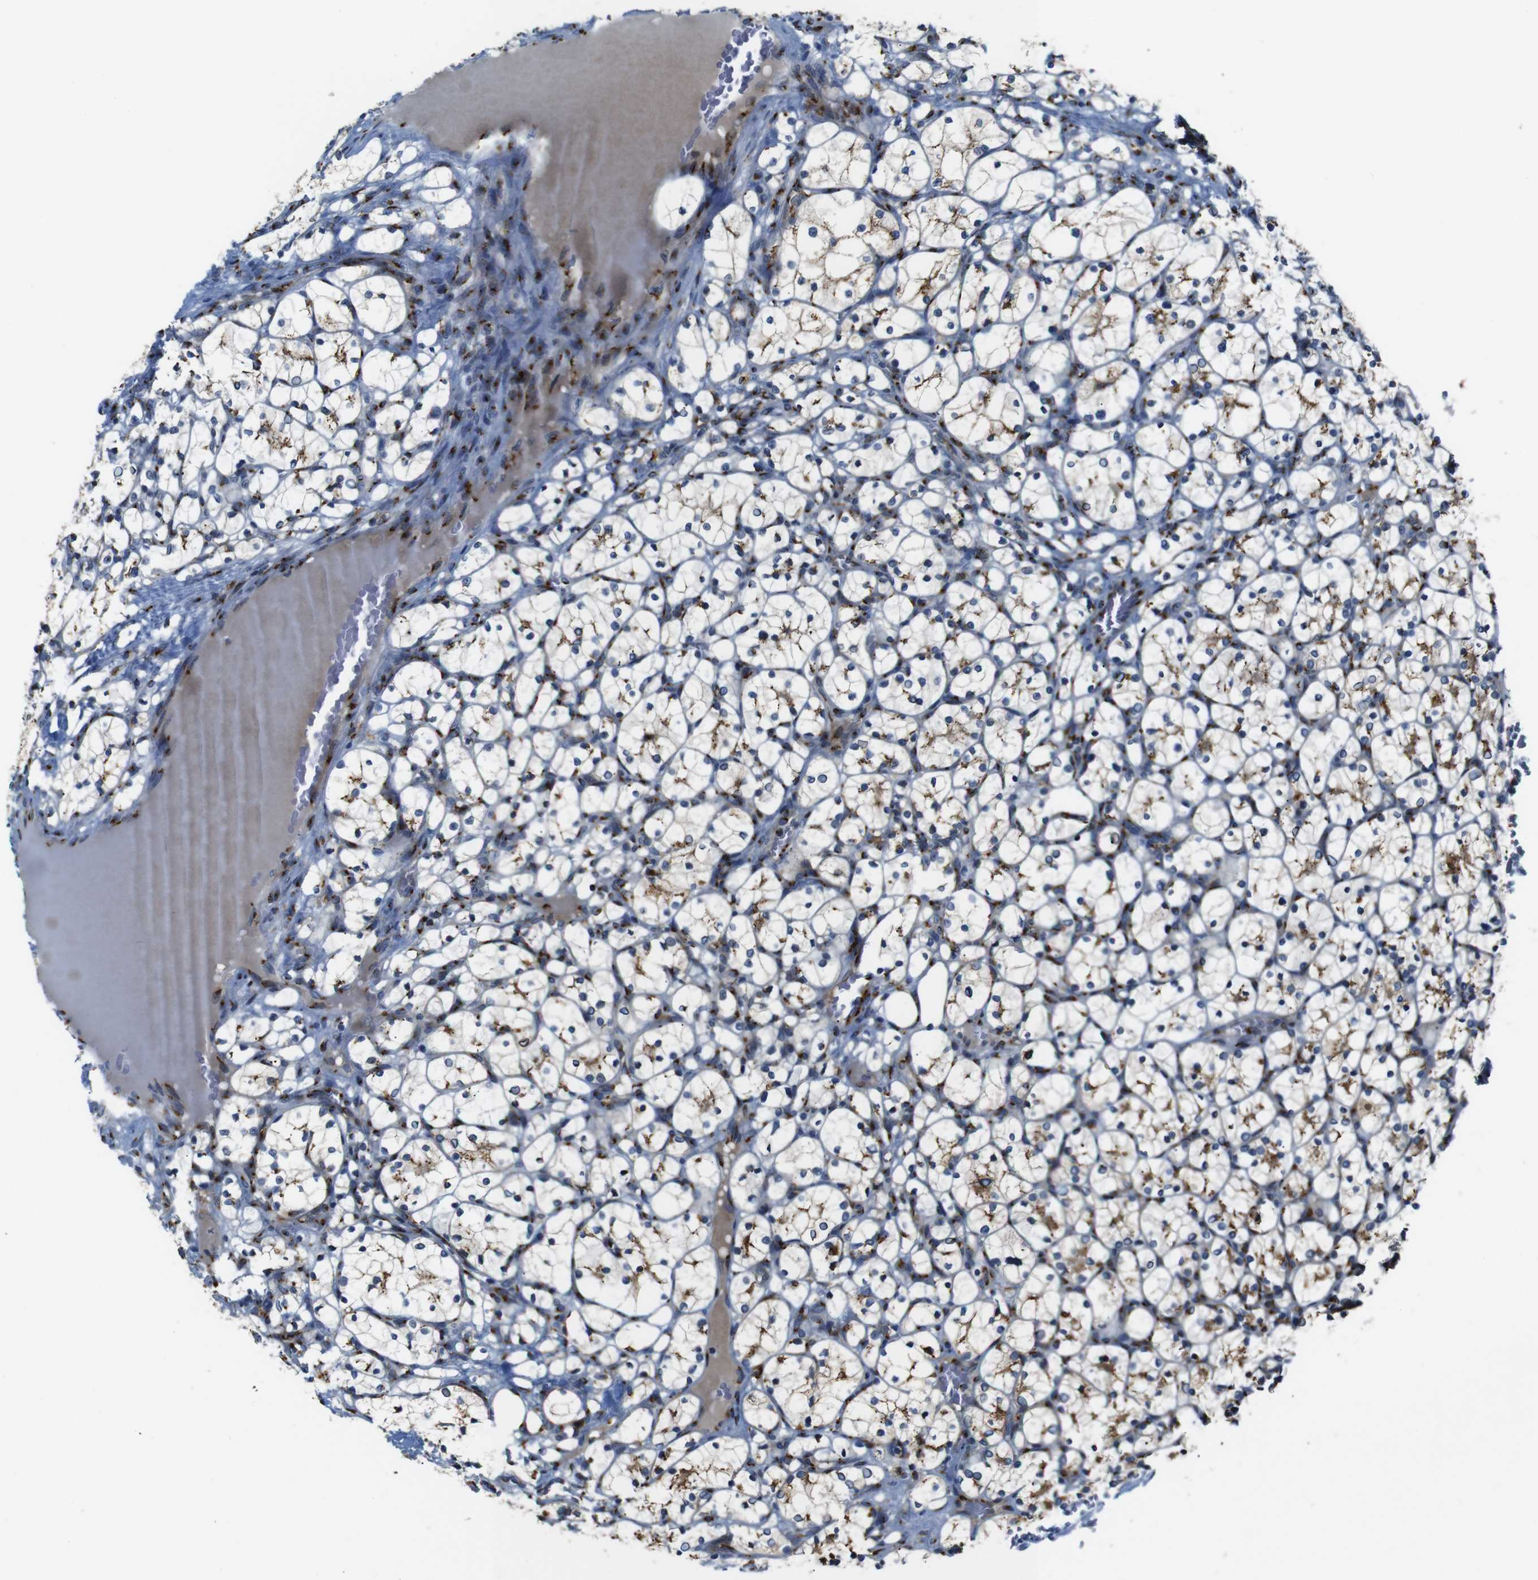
{"staining": {"intensity": "weak", "quantity": "25%-75%", "location": "cytoplasmic/membranous"}, "tissue": "renal cancer", "cell_type": "Tumor cells", "image_type": "cancer", "snomed": [{"axis": "morphology", "description": "Adenocarcinoma, NOS"}, {"axis": "topography", "description": "Kidney"}], "caption": "The photomicrograph exhibits a brown stain indicating the presence of a protein in the cytoplasmic/membranous of tumor cells in renal cancer. (Brightfield microscopy of DAB IHC at high magnification).", "gene": "TGOLN2", "patient": {"sex": "female", "age": 69}}